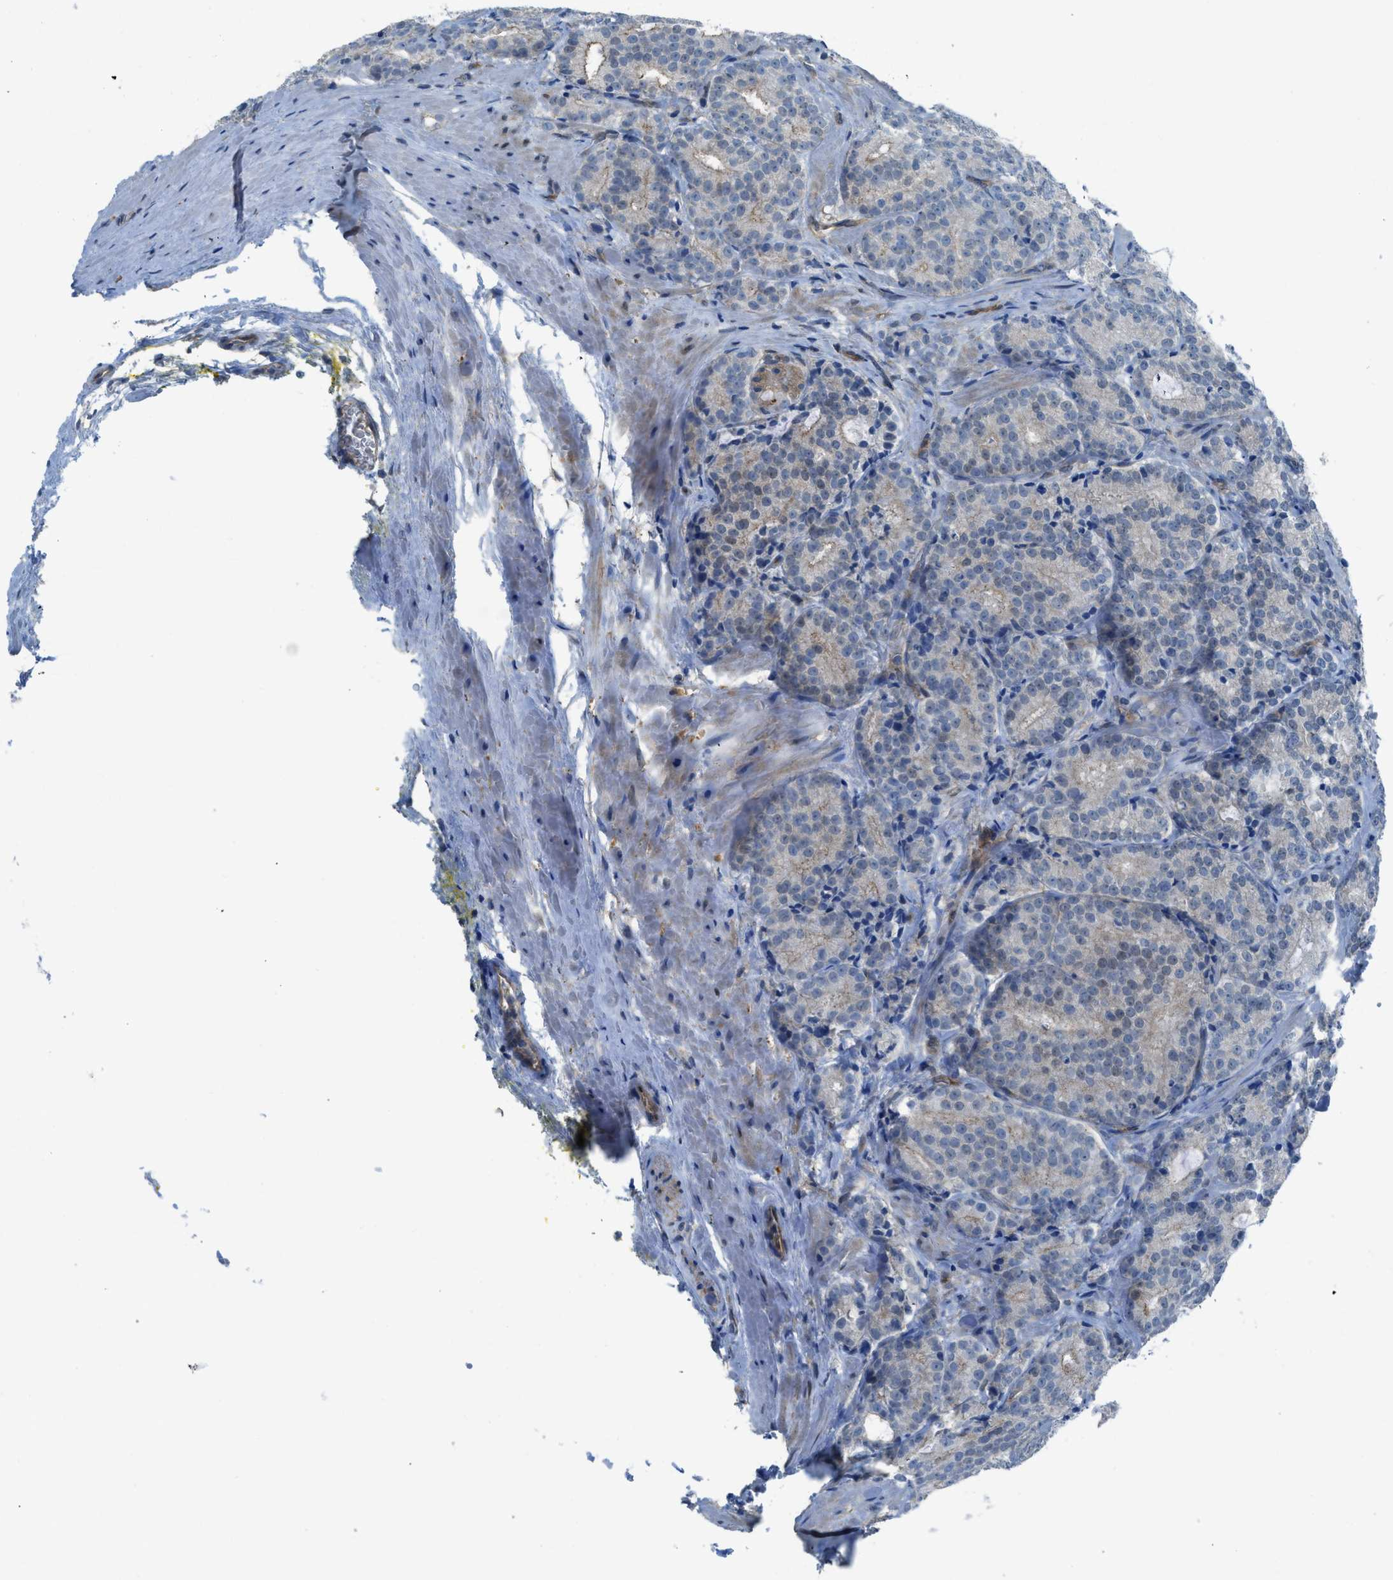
{"staining": {"intensity": "weak", "quantity": "<25%", "location": "cytoplasmic/membranous"}, "tissue": "prostate cancer", "cell_type": "Tumor cells", "image_type": "cancer", "snomed": [{"axis": "morphology", "description": "Adenocarcinoma, High grade"}, {"axis": "topography", "description": "Prostate"}], "caption": "Prostate cancer (adenocarcinoma (high-grade)) was stained to show a protein in brown. There is no significant expression in tumor cells.", "gene": "PRKN", "patient": {"sex": "male", "age": 61}}